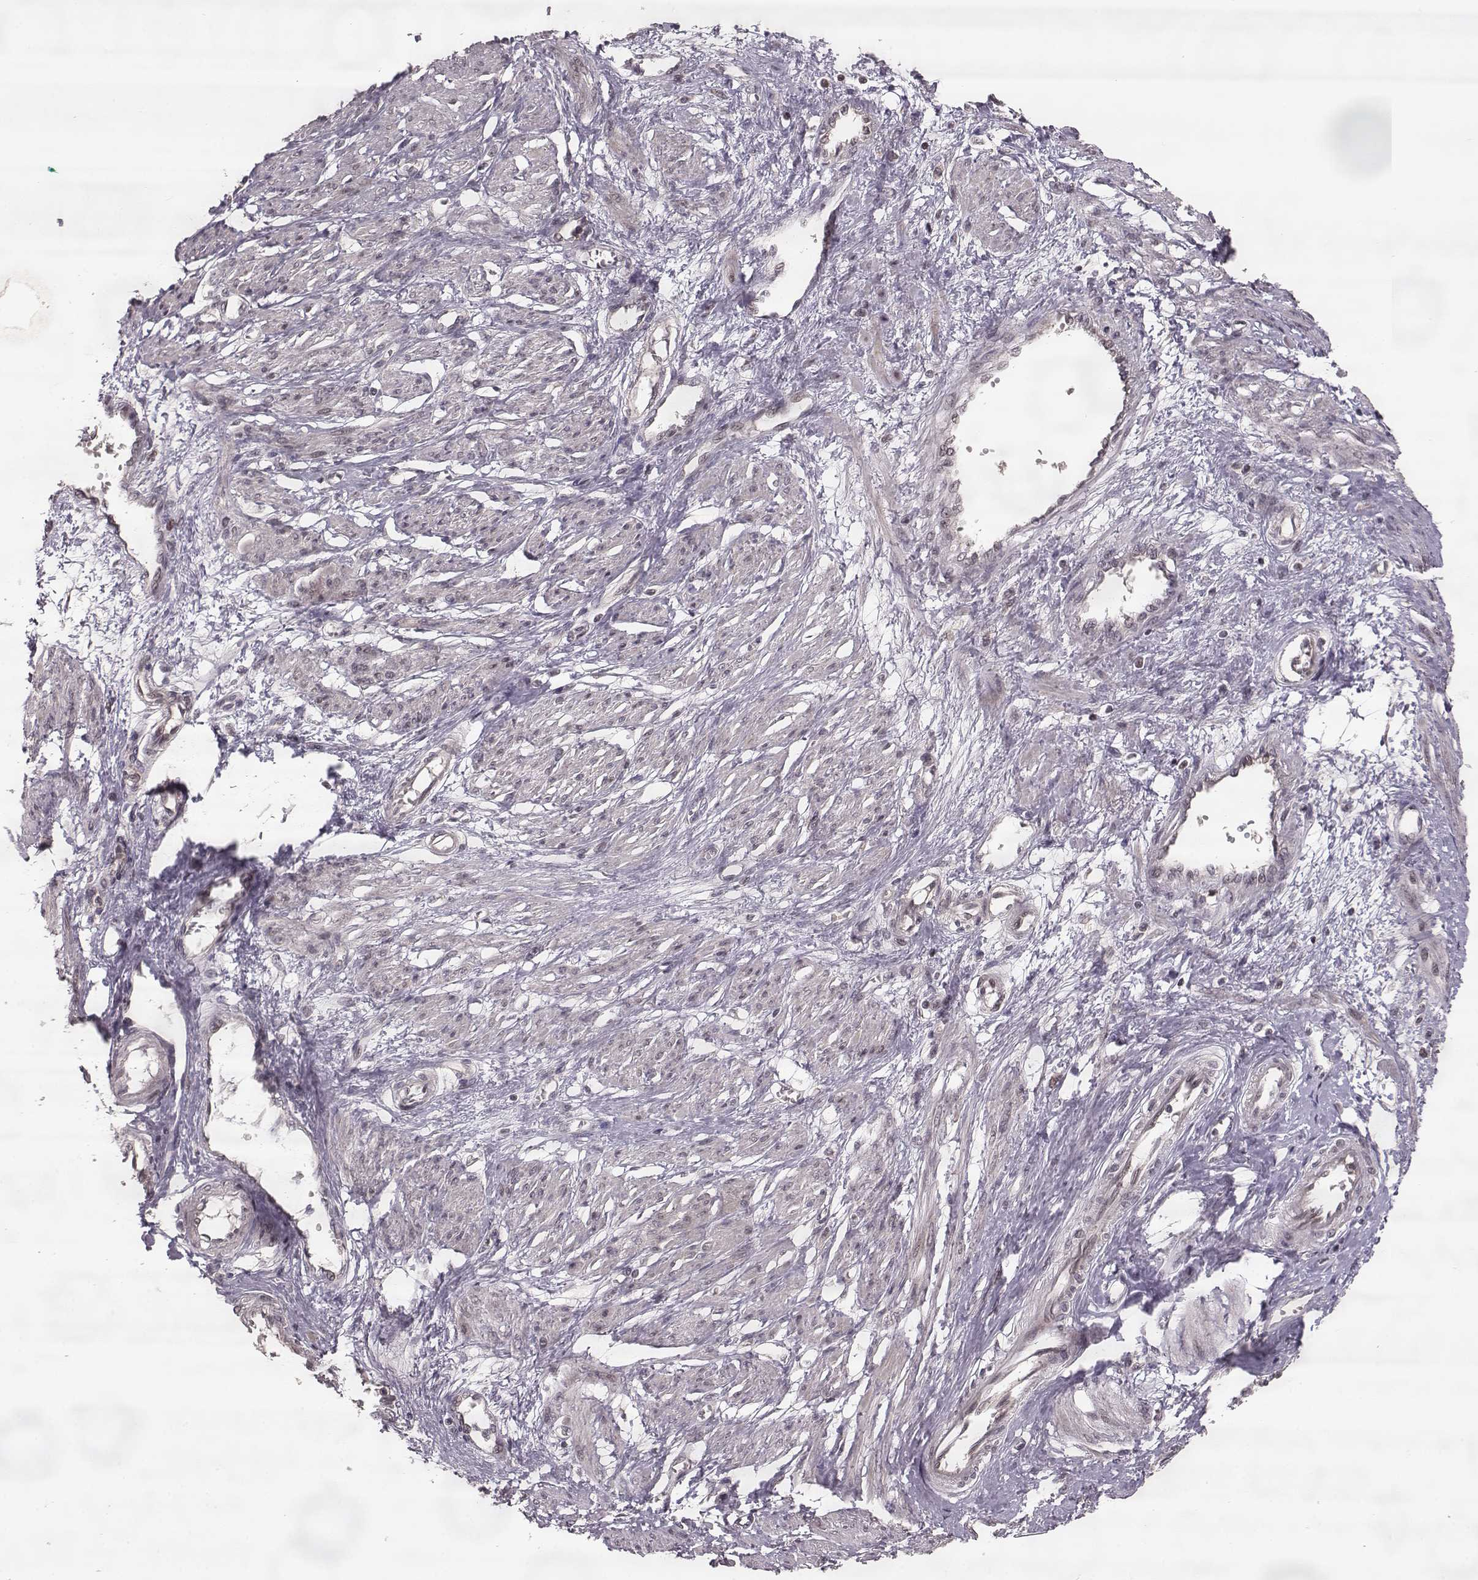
{"staining": {"intensity": "weak", "quantity": "<25%", "location": "cytoplasmic/membranous"}, "tissue": "smooth muscle", "cell_type": "Smooth muscle cells", "image_type": "normal", "snomed": [{"axis": "morphology", "description": "Normal tissue, NOS"}, {"axis": "topography", "description": "Smooth muscle"}, {"axis": "topography", "description": "Uterus"}], "caption": "IHC histopathology image of unremarkable smooth muscle stained for a protein (brown), which displays no positivity in smooth muscle cells. (DAB (3,3'-diaminobenzidine) immunohistochemistry visualized using brightfield microscopy, high magnification).", "gene": "ELOVL5", "patient": {"sex": "female", "age": 39}}